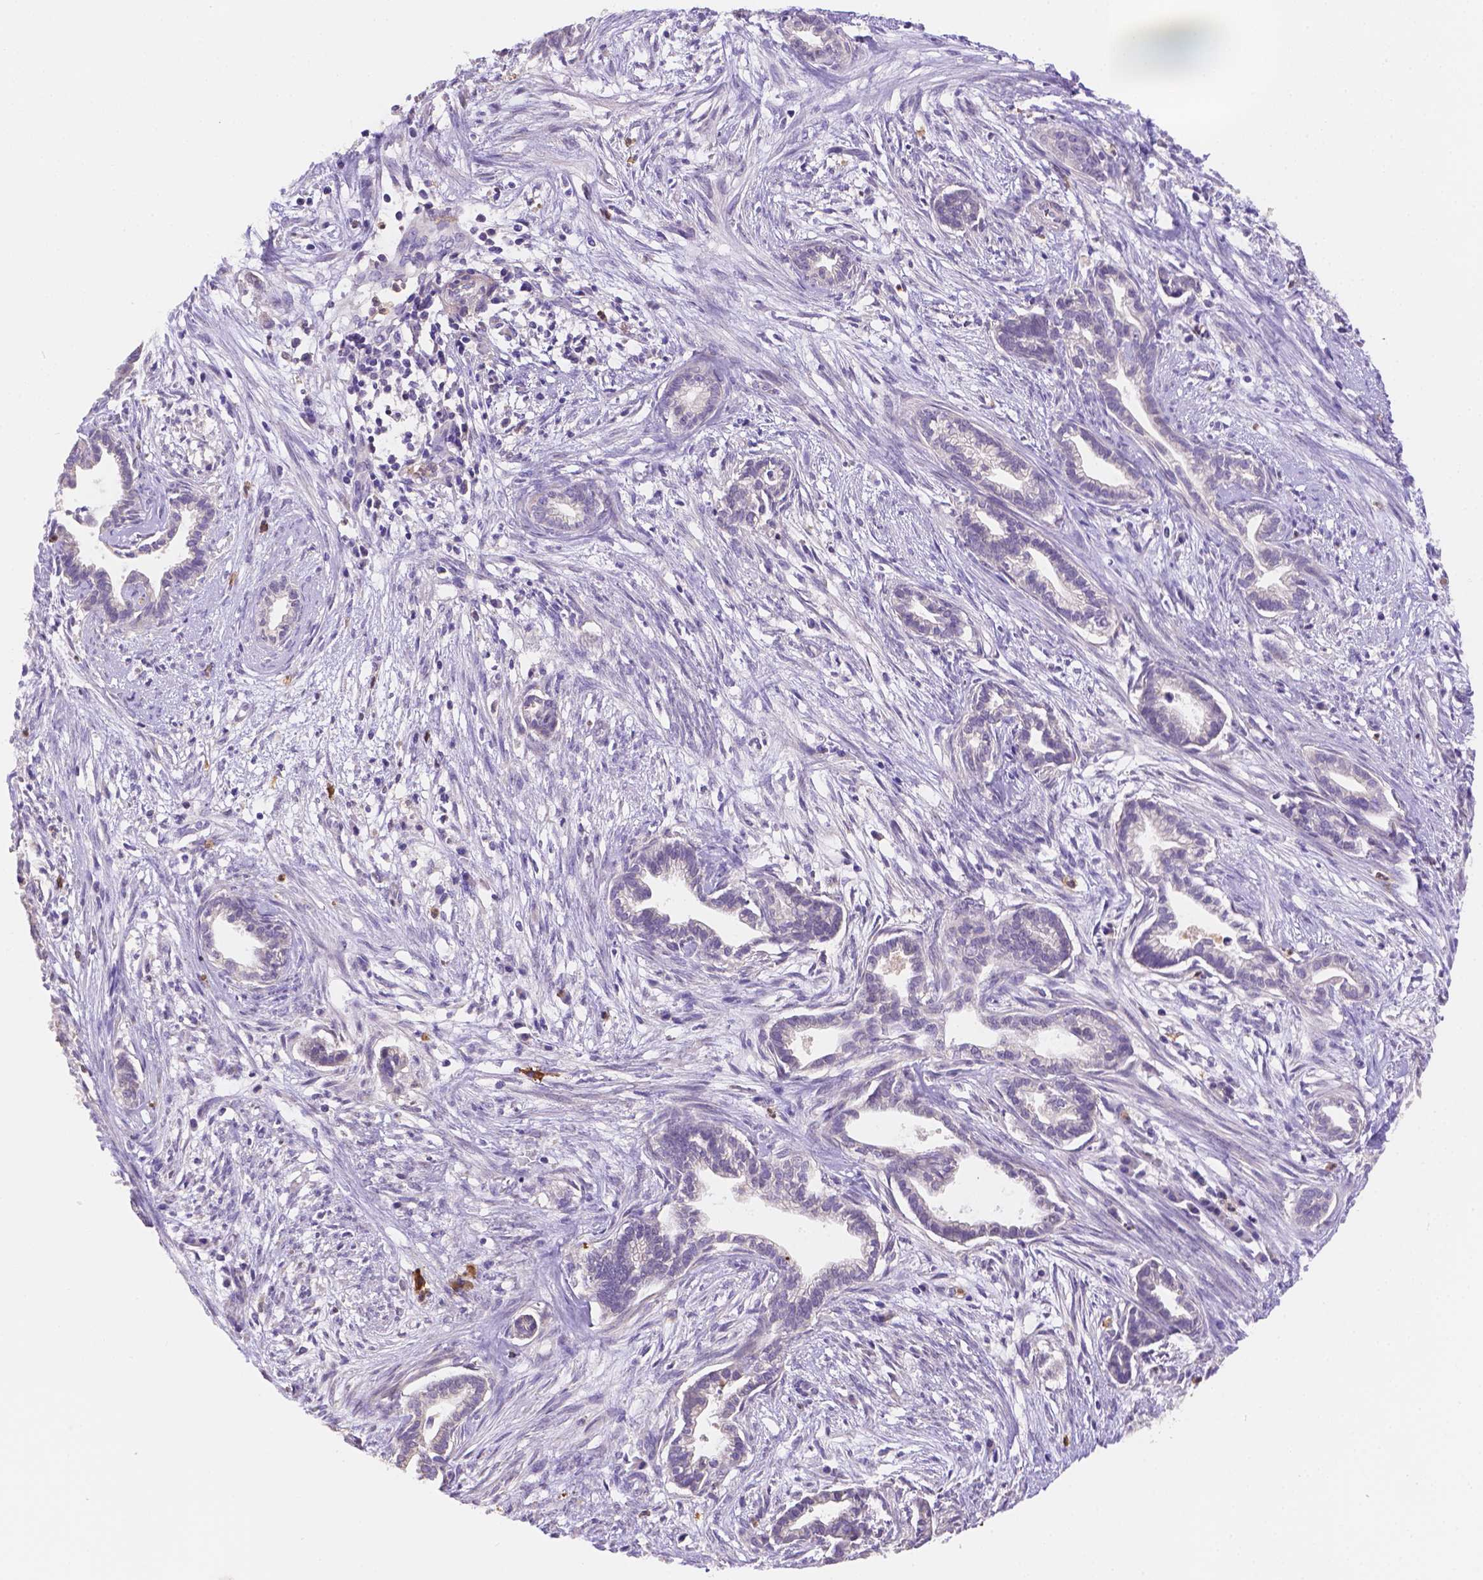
{"staining": {"intensity": "negative", "quantity": "none", "location": "none"}, "tissue": "cervical cancer", "cell_type": "Tumor cells", "image_type": "cancer", "snomed": [{"axis": "morphology", "description": "Adenocarcinoma, NOS"}, {"axis": "topography", "description": "Cervix"}], "caption": "Adenocarcinoma (cervical) was stained to show a protein in brown. There is no significant expression in tumor cells. Brightfield microscopy of immunohistochemistry stained with DAB (3,3'-diaminobenzidine) (brown) and hematoxylin (blue), captured at high magnification.", "gene": "NXPE2", "patient": {"sex": "female", "age": 62}}